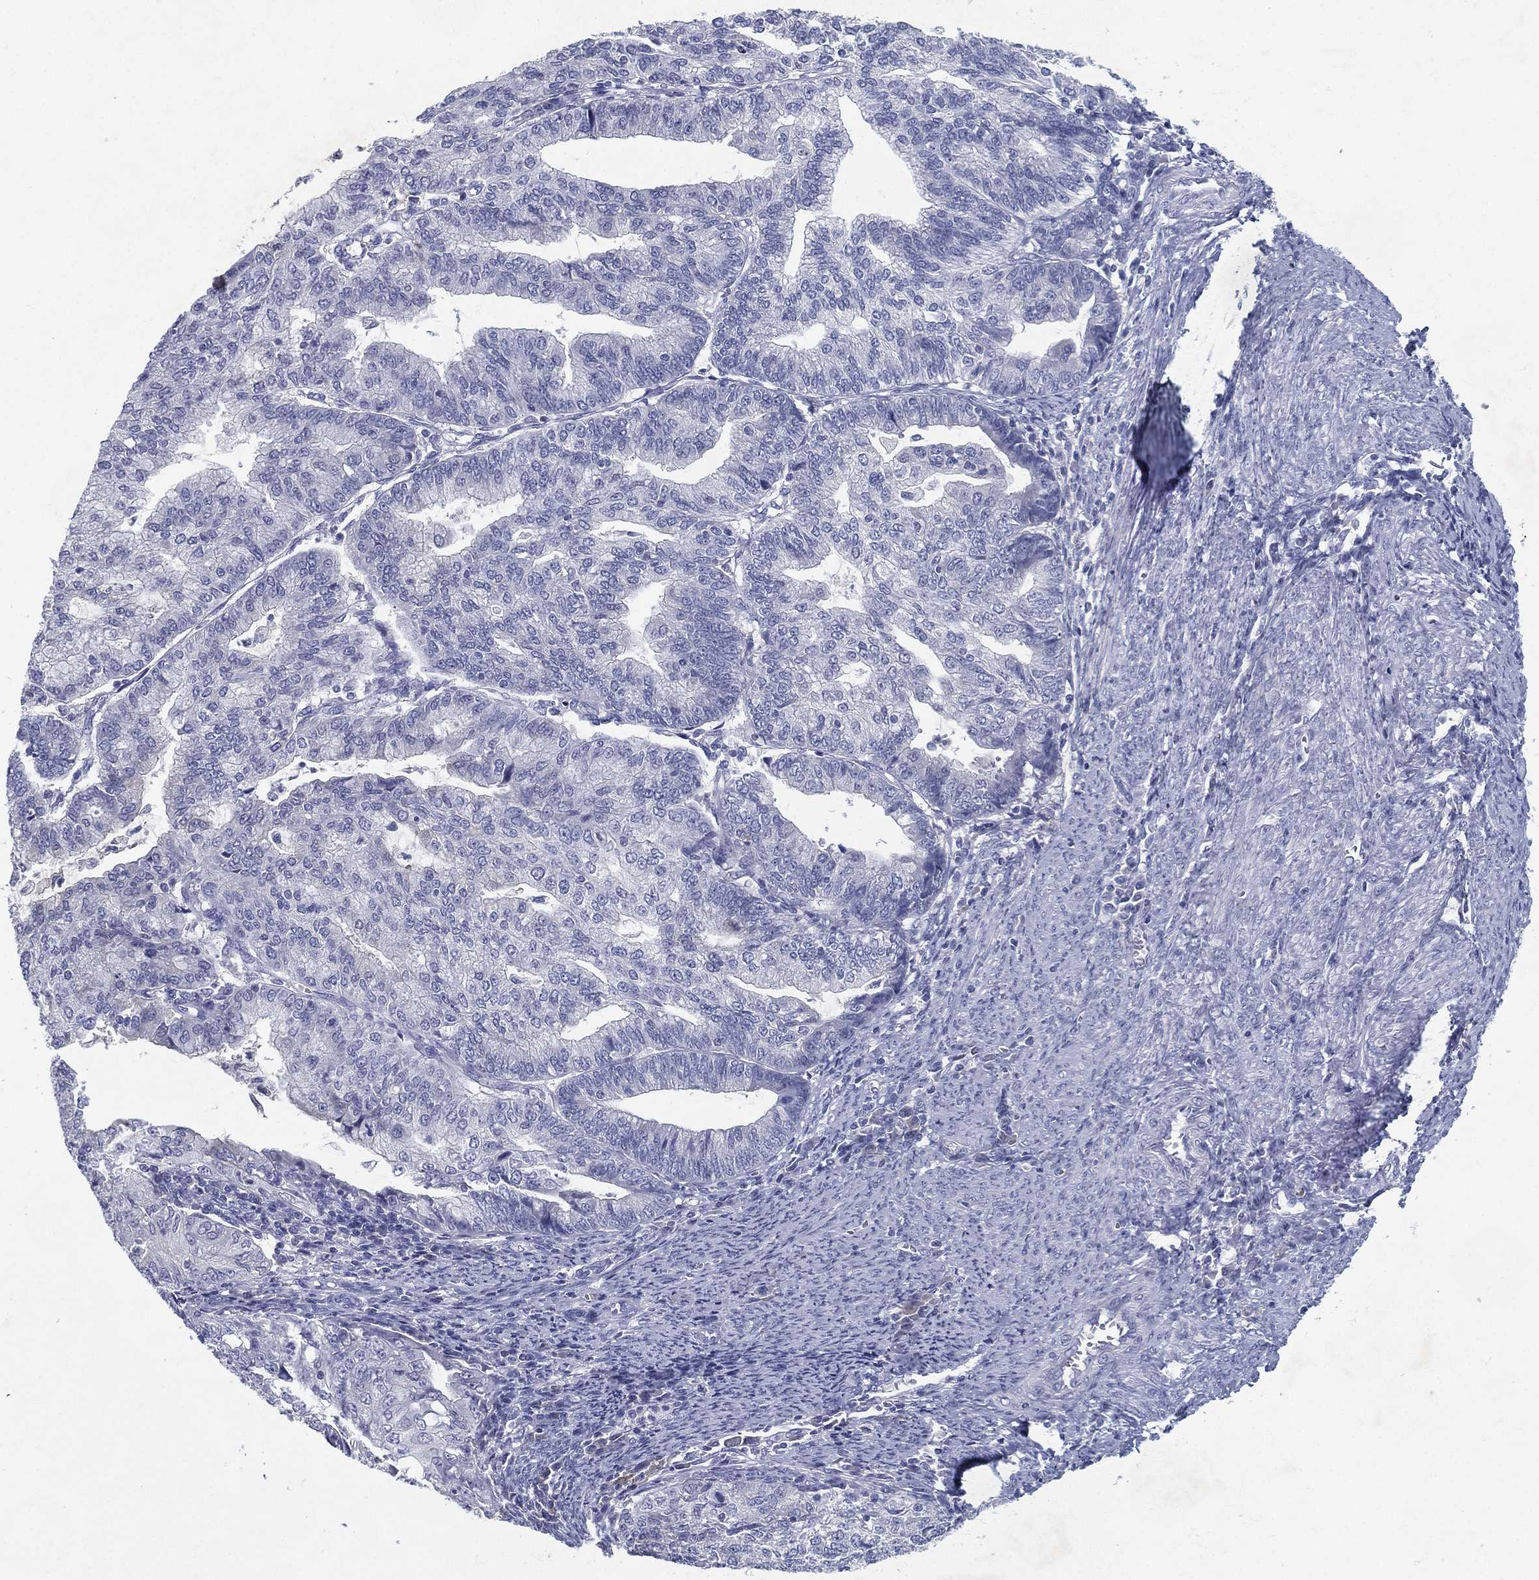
{"staining": {"intensity": "negative", "quantity": "none", "location": "none"}, "tissue": "endometrial cancer", "cell_type": "Tumor cells", "image_type": "cancer", "snomed": [{"axis": "morphology", "description": "Adenocarcinoma, NOS"}, {"axis": "topography", "description": "Endometrium"}], "caption": "This is a photomicrograph of immunohistochemistry staining of endometrial cancer (adenocarcinoma), which shows no staining in tumor cells.", "gene": "RGS13", "patient": {"sex": "female", "age": 82}}